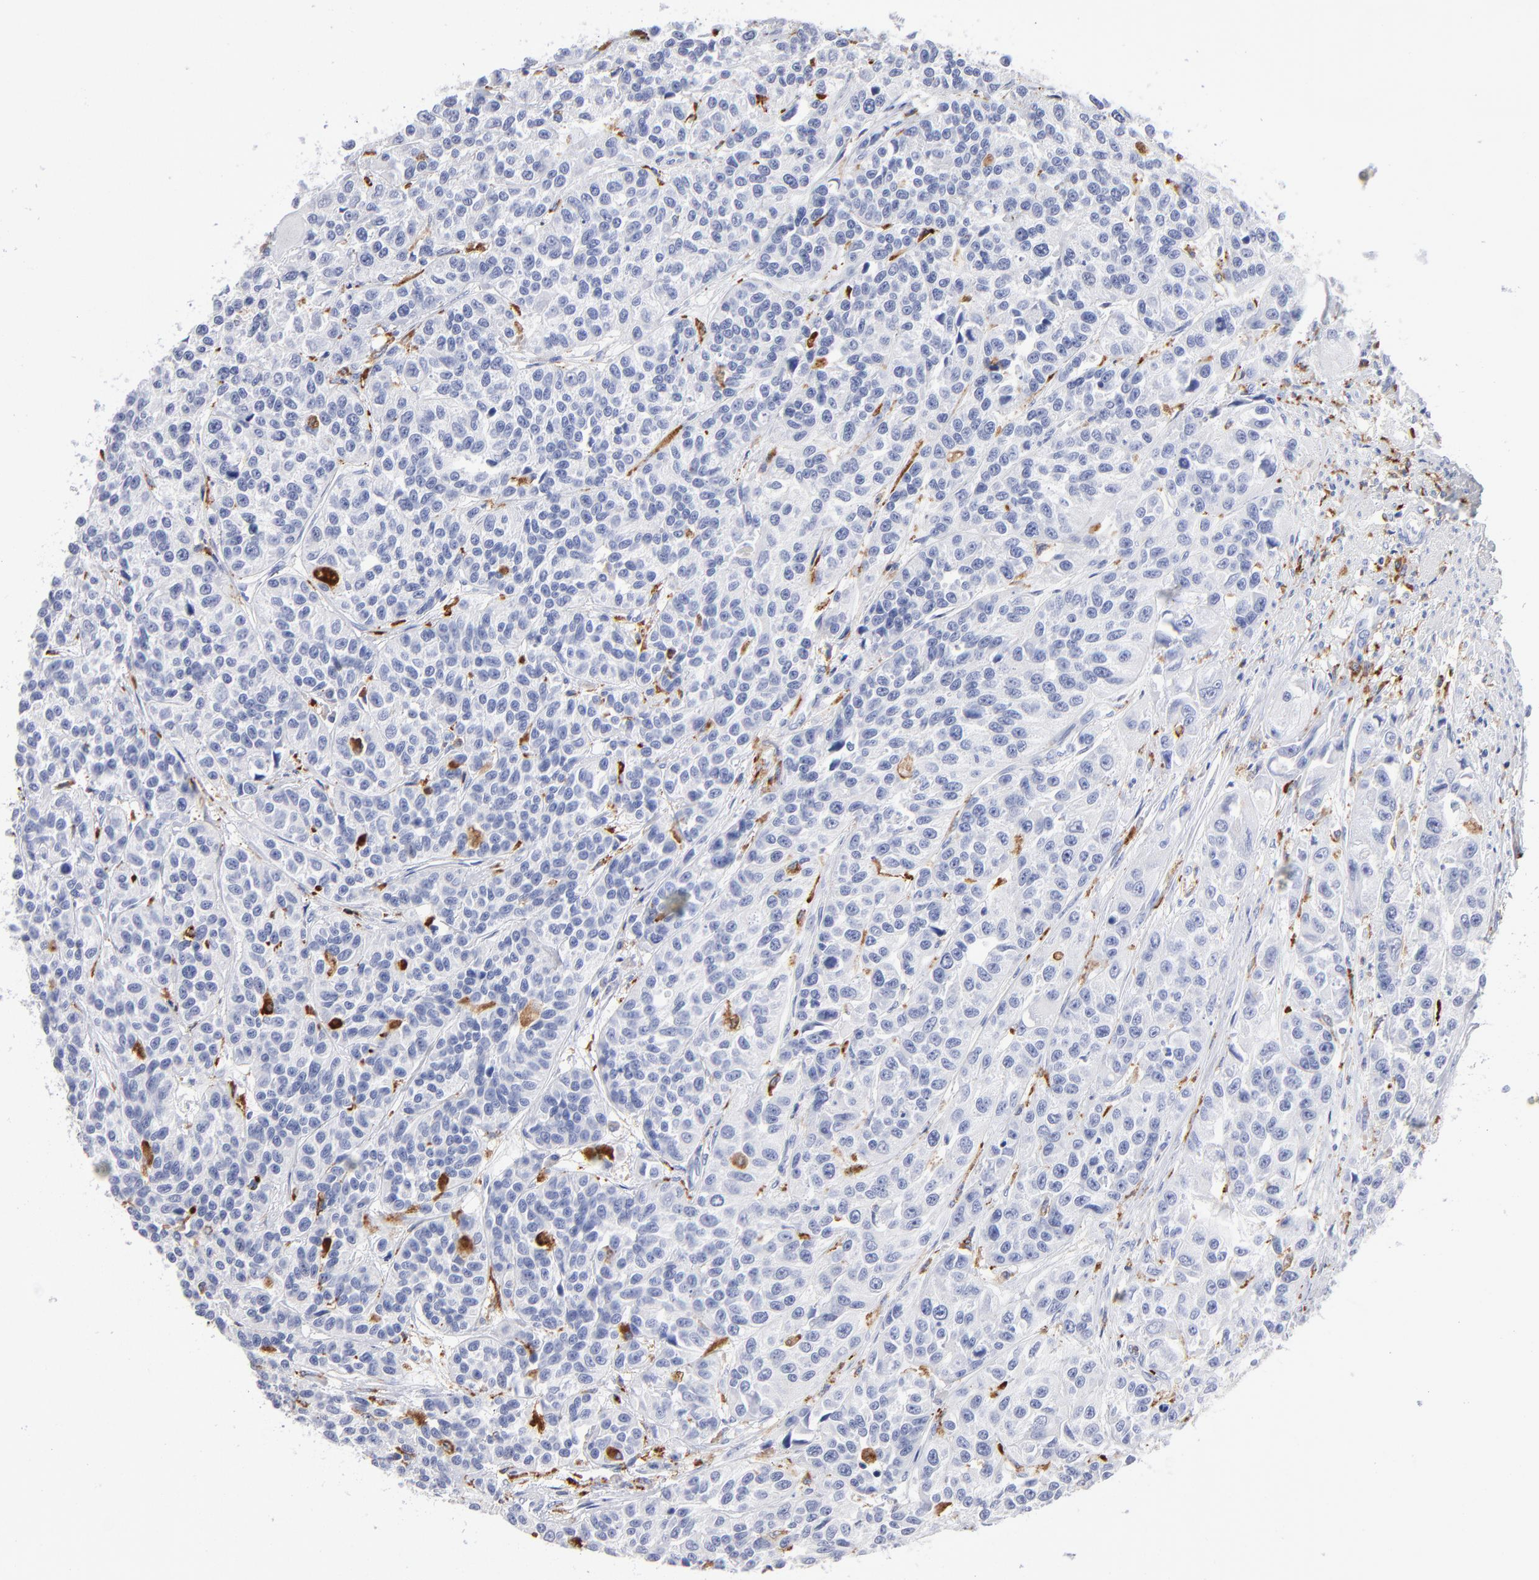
{"staining": {"intensity": "negative", "quantity": "none", "location": "none"}, "tissue": "urothelial cancer", "cell_type": "Tumor cells", "image_type": "cancer", "snomed": [{"axis": "morphology", "description": "Urothelial carcinoma, High grade"}, {"axis": "topography", "description": "Urinary bladder"}], "caption": "The micrograph demonstrates no significant expression in tumor cells of urothelial cancer.", "gene": "CD180", "patient": {"sex": "female", "age": 81}}